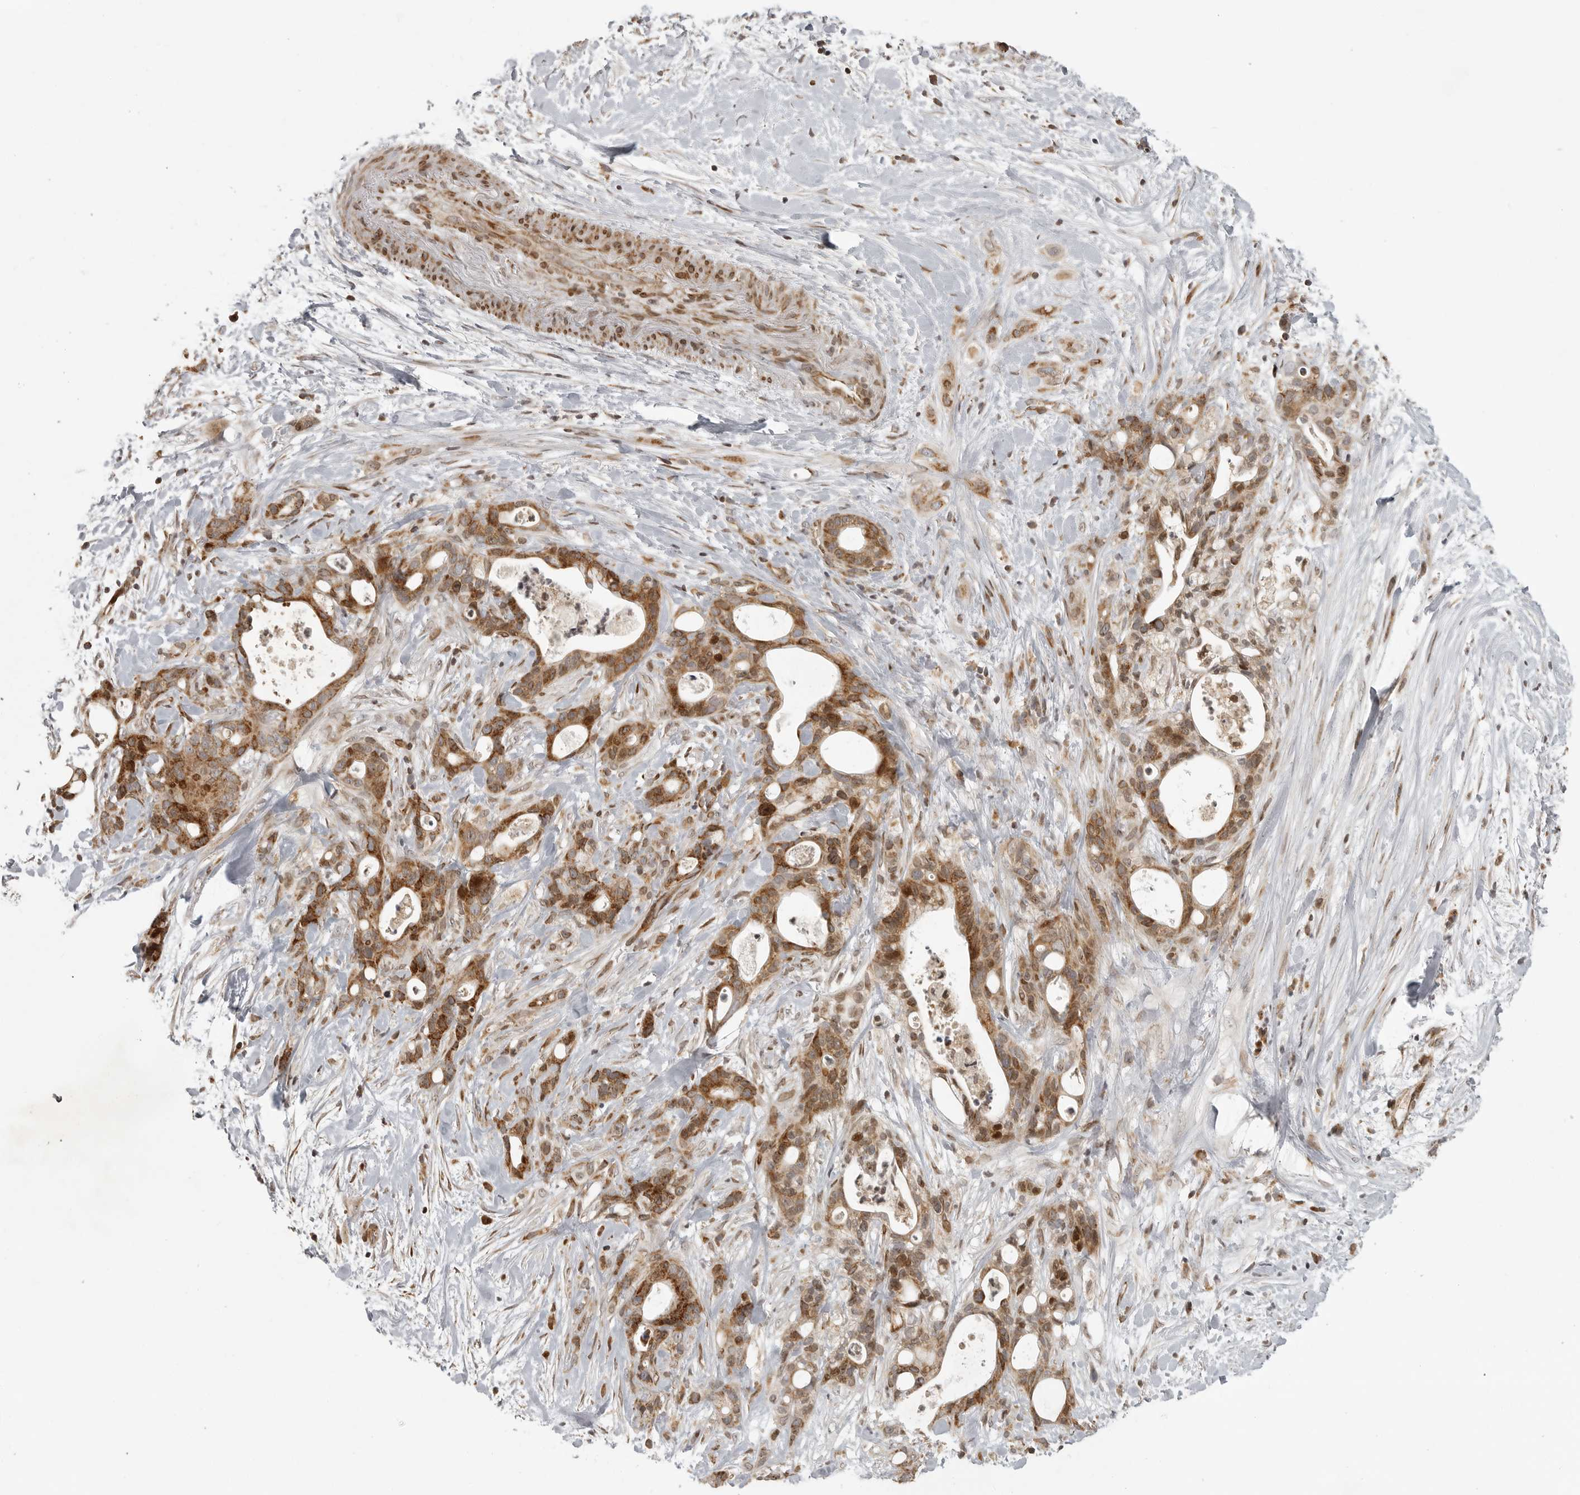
{"staining": {"intensity": "moderate", "quantity": ">75%", "location": "cytoplasmic/membranous"}, "tissue": "pancreatic cancer", "cell_type": "Tumor cells", "image_type": "cancer", "snomed": [{"axis": "morphology", "description": "Adenocarcinoma, NOS"}, {"axis": "topography", "description": "Pancreas"}], "caption": "Immunohistochemistry image of human pancreatic cancer (adenocarcinoma) stained for a protein (brown), which demonstrates medium levels of moderate cytoplasmic/membranous staining in approximately >75% of tumor cells.", "gene": "NARS2", "patient": {"sex": "male", "age": 58}}